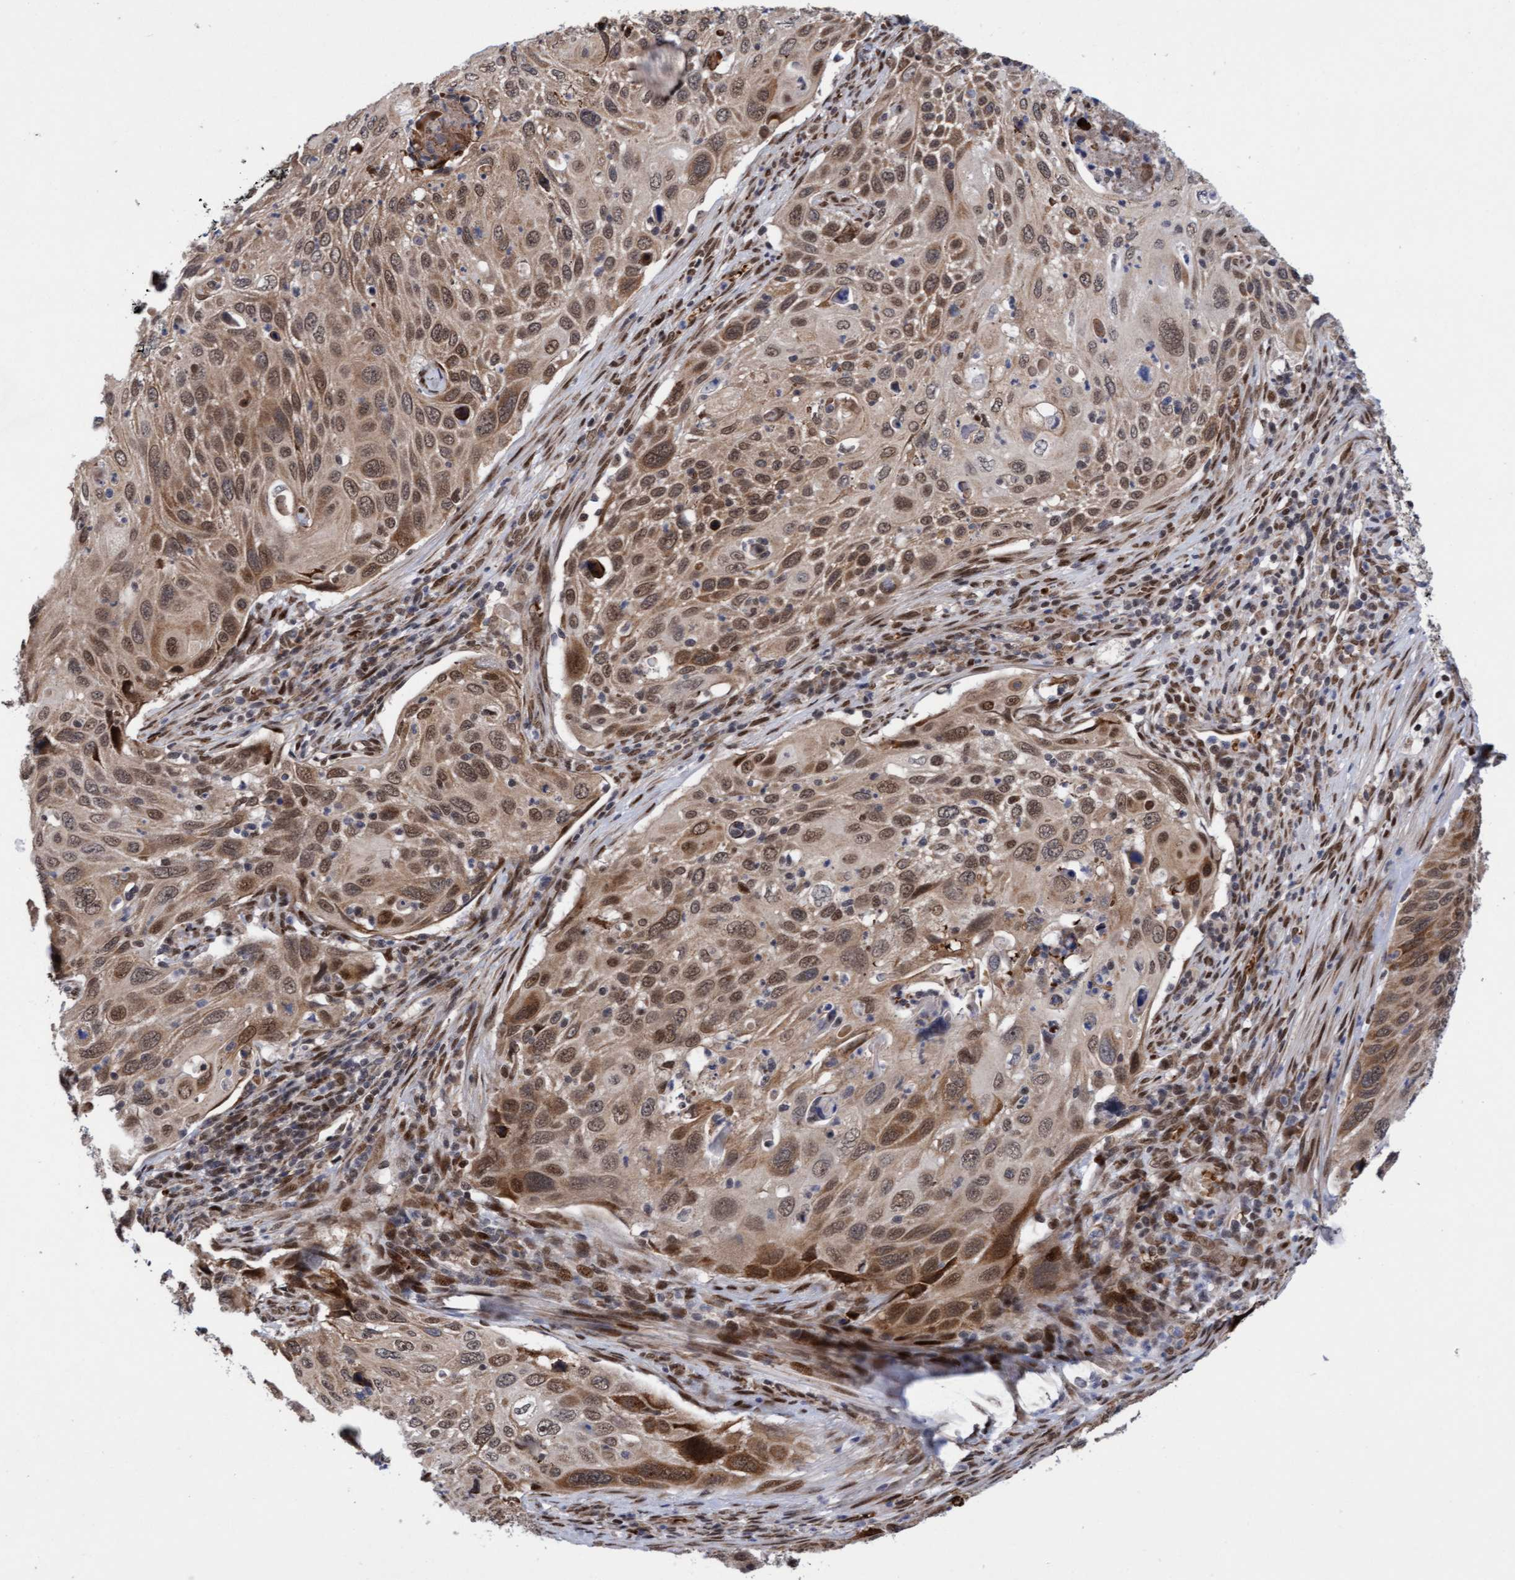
{"staining": {"intensity": "moderate", "quantity": ">75%", "location": "cytoplasmic/membranous,nuclear"}, "tissue": "cervical cancer", "cell_type": "Tumor cells", "image_type": "cancer", "snomed": [{"axis": "morphology", "description": "Squamous cell carcinoma, NOS"}, {"axis": "topography", "description": "Cervix"}], "caption": "DAB (3,3'-diaminobenzidine) immunohistochemical staining of cervical cancer (squamous cell carcinoma) shows moderate cytoplasmic/membranous and nuclear protein expression in about >75% of tumor cells.", "gene": "TANC2", "patient": {"sex": "female", "age": 70}}